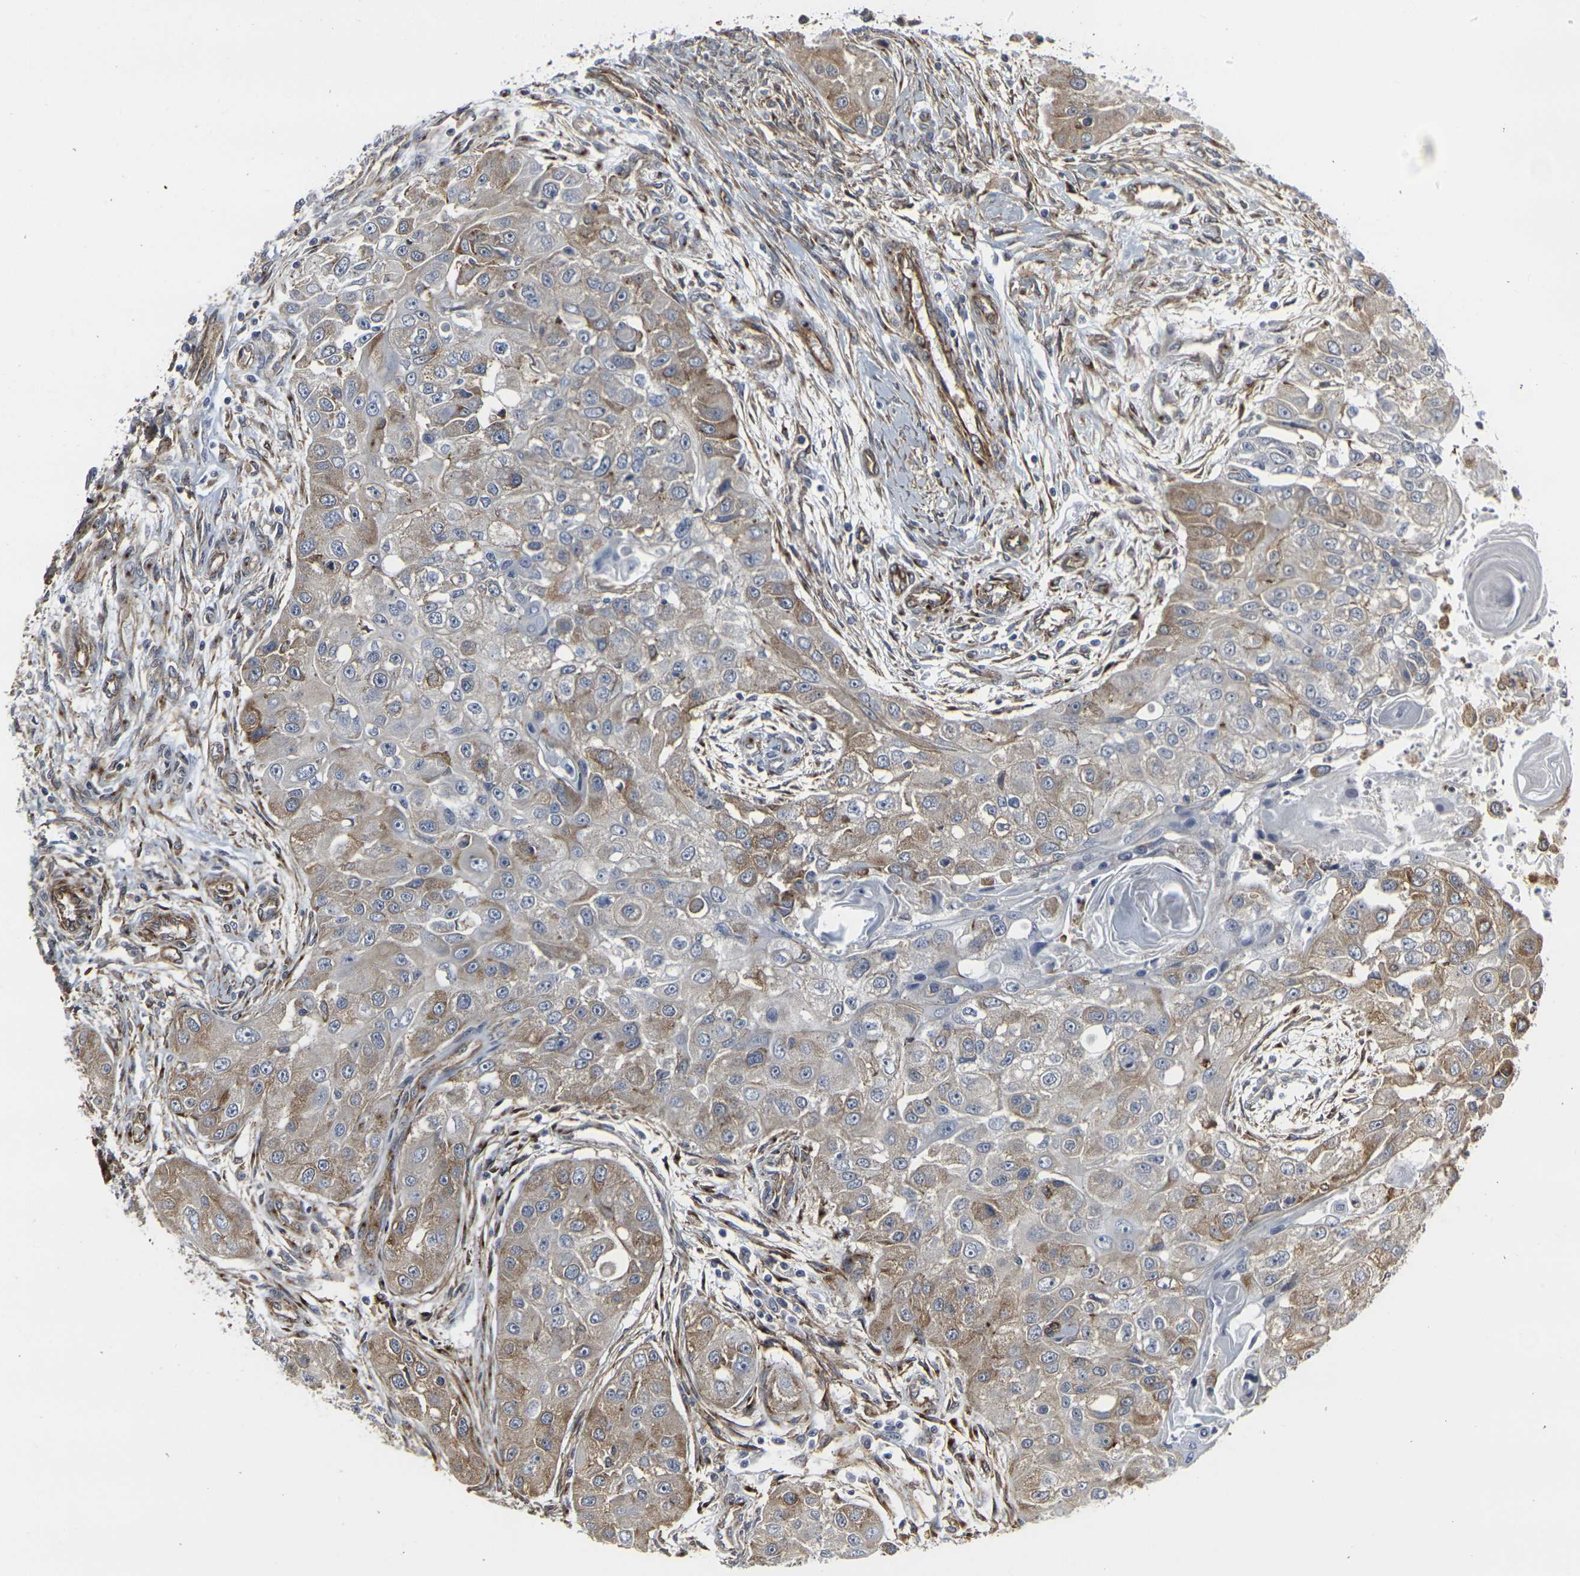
{"staining": {"intensity": "moderate", "quantity": "25%-75%", "location": "cytoplasmic/membranous"}, "tissue": "head and neck cancer", "cell_type": "Tumor cells", "image_type": "cancer", "snomed": [{"axis": "morphology", "description": "Normal tissue, NOS"}, {"axis": "morphology", "description": "Squamous cell carcinoma, NOS"}, {"axis": "topography", "description": "Skeletal muscle"}, {"axis": "topography", "description": "Head-Neck"}], "caption": "Moderate cytoplasmic/membranous staining for a protein is appreciated in about 25%-75% of tumor cells of squamous cell carcinoma (head and neck) using immunohistochemistry.", "gene": "MYOF", "patient": {"sex": "male", "age": 51}}